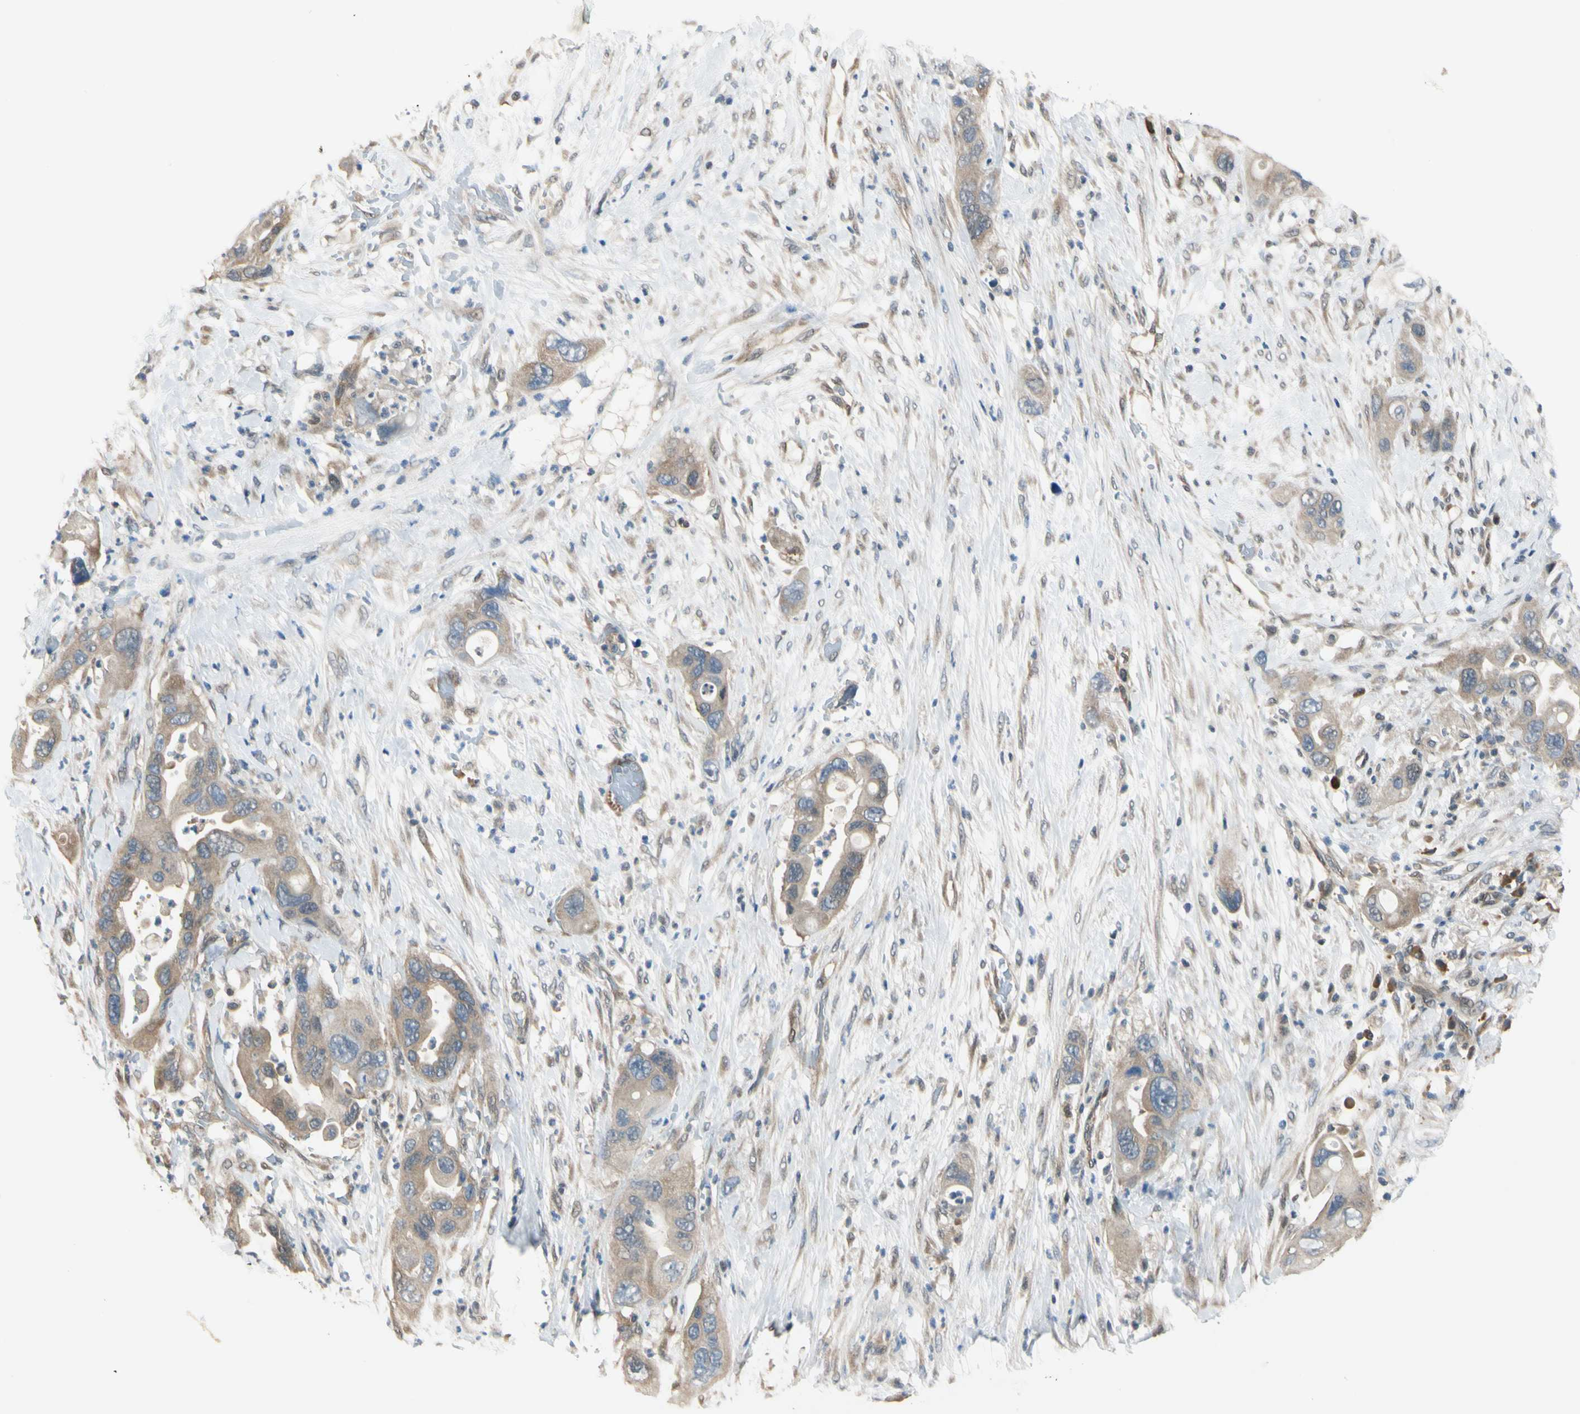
{"staining": {"intensity": "weak", "quantity": ">75%", "location": "cytoplasmic/membranous"}, "tissue": "pancreatic cancer", "cell_type": "Tumor cells", "image_type": "cancer", "snomed": [{"axis": "morphology", "description": "Adenocarcinoma, NOS"}, {"axis": "topography", "description": "Pancreas"}], "caption": "IHC (DAB (3,3'-diaminobenzidine)) staining of human pancreatic adenocarcinoma demonstrates weak cytoplasmic/membranous protein expression in about >75% of tumor cells.", "gene": "RASGRF1", "patient": {"sex": "female", "age": 71}}